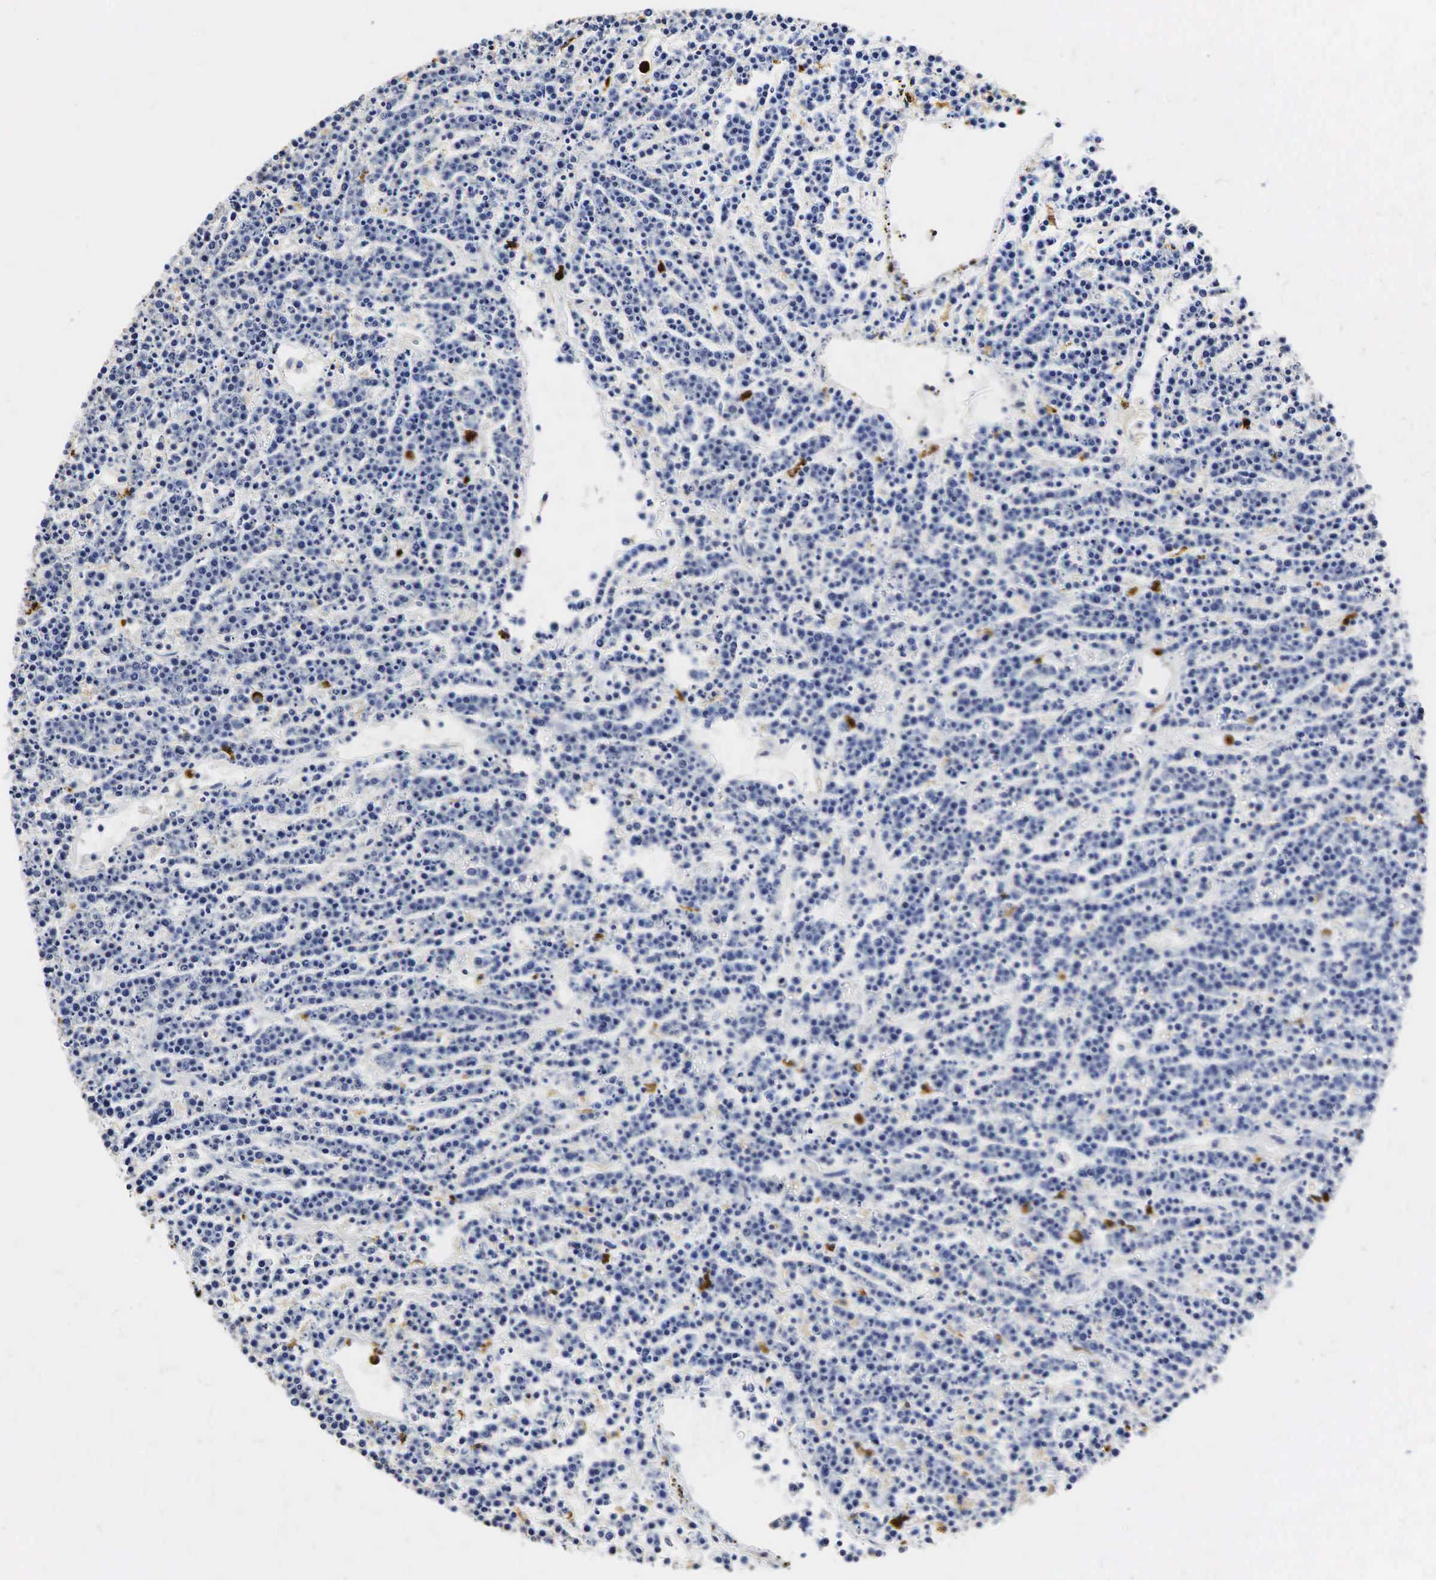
{"staining": {"intensity": "negative", "quantity": "none", "location": "none"}, "tissue": "lymphoma", "cell_type": "Tumor cells", "image_type": "cancer", "snomed": [{"axis": "morphology", "description": "Malignant lymphoma, non-Hodgkin's type, High grade"}, {"axis": "topography", "description": "Ovary"}], "caption": "IHC of lymphoma exhibits no staining in tumor cells.", "gene": "LYZ", "patient": {"sex": "female", "age": 56}}